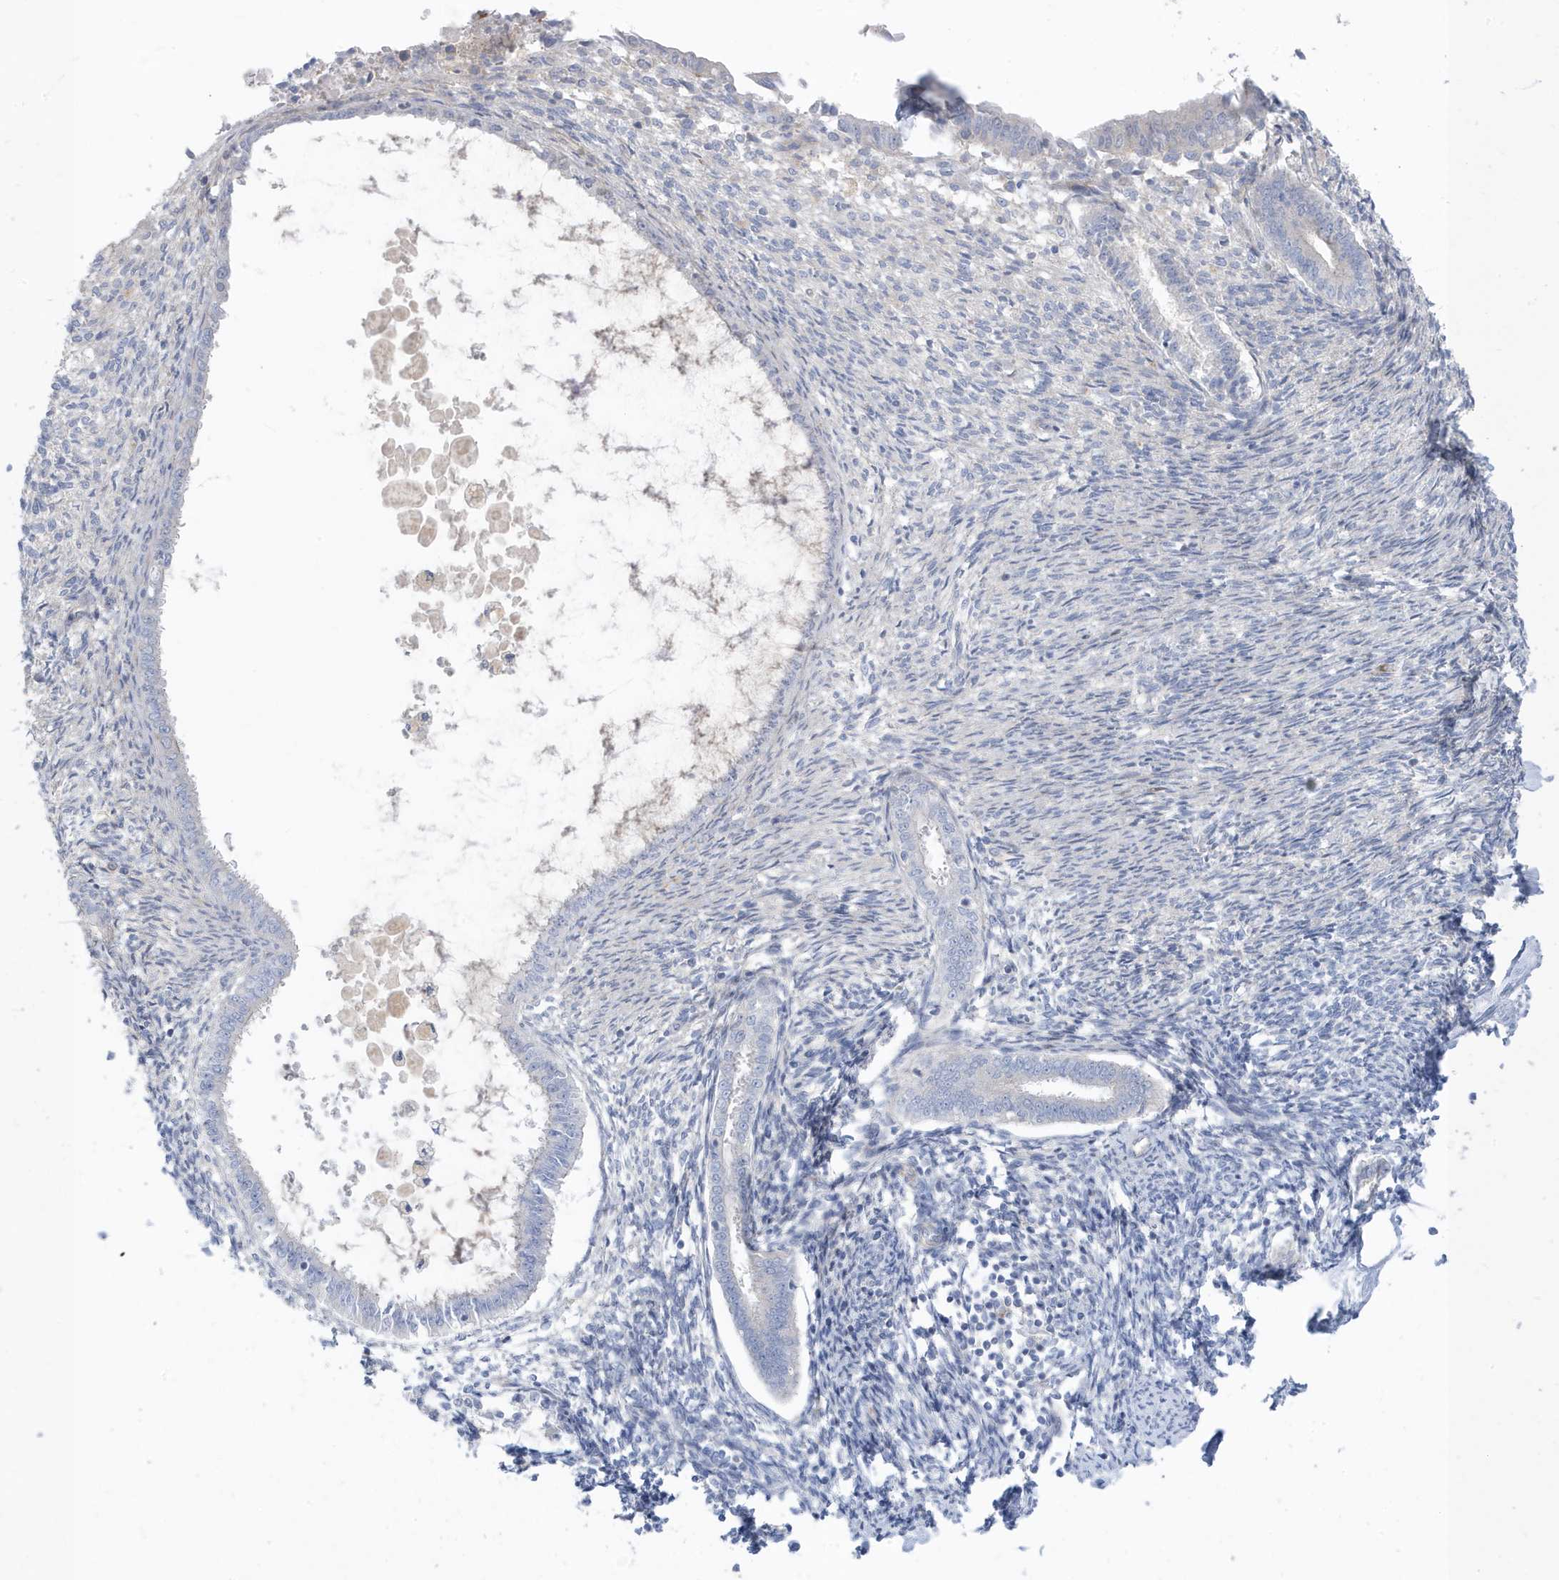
{"staining": {"intensity": "negative", "quantity": "none", "location": "none"}, "tissue": "endometrium", "cell_type": "Cells in endometrial stroma", "image_type": "normal", "snomed": [{"axis": "morphology", "description": "Normal tissue, NOS"}, {"axis": "topography", "description": "Endometrium"}], "caption": "Cells in endometrial stroma are negative for protein expression in normal human endometrium. (DAB (3,3'-diaminobenzidine) IHC, high magnification).", "gene": "ATP13A5", "patient": {"sex": "female", "age": 56}}